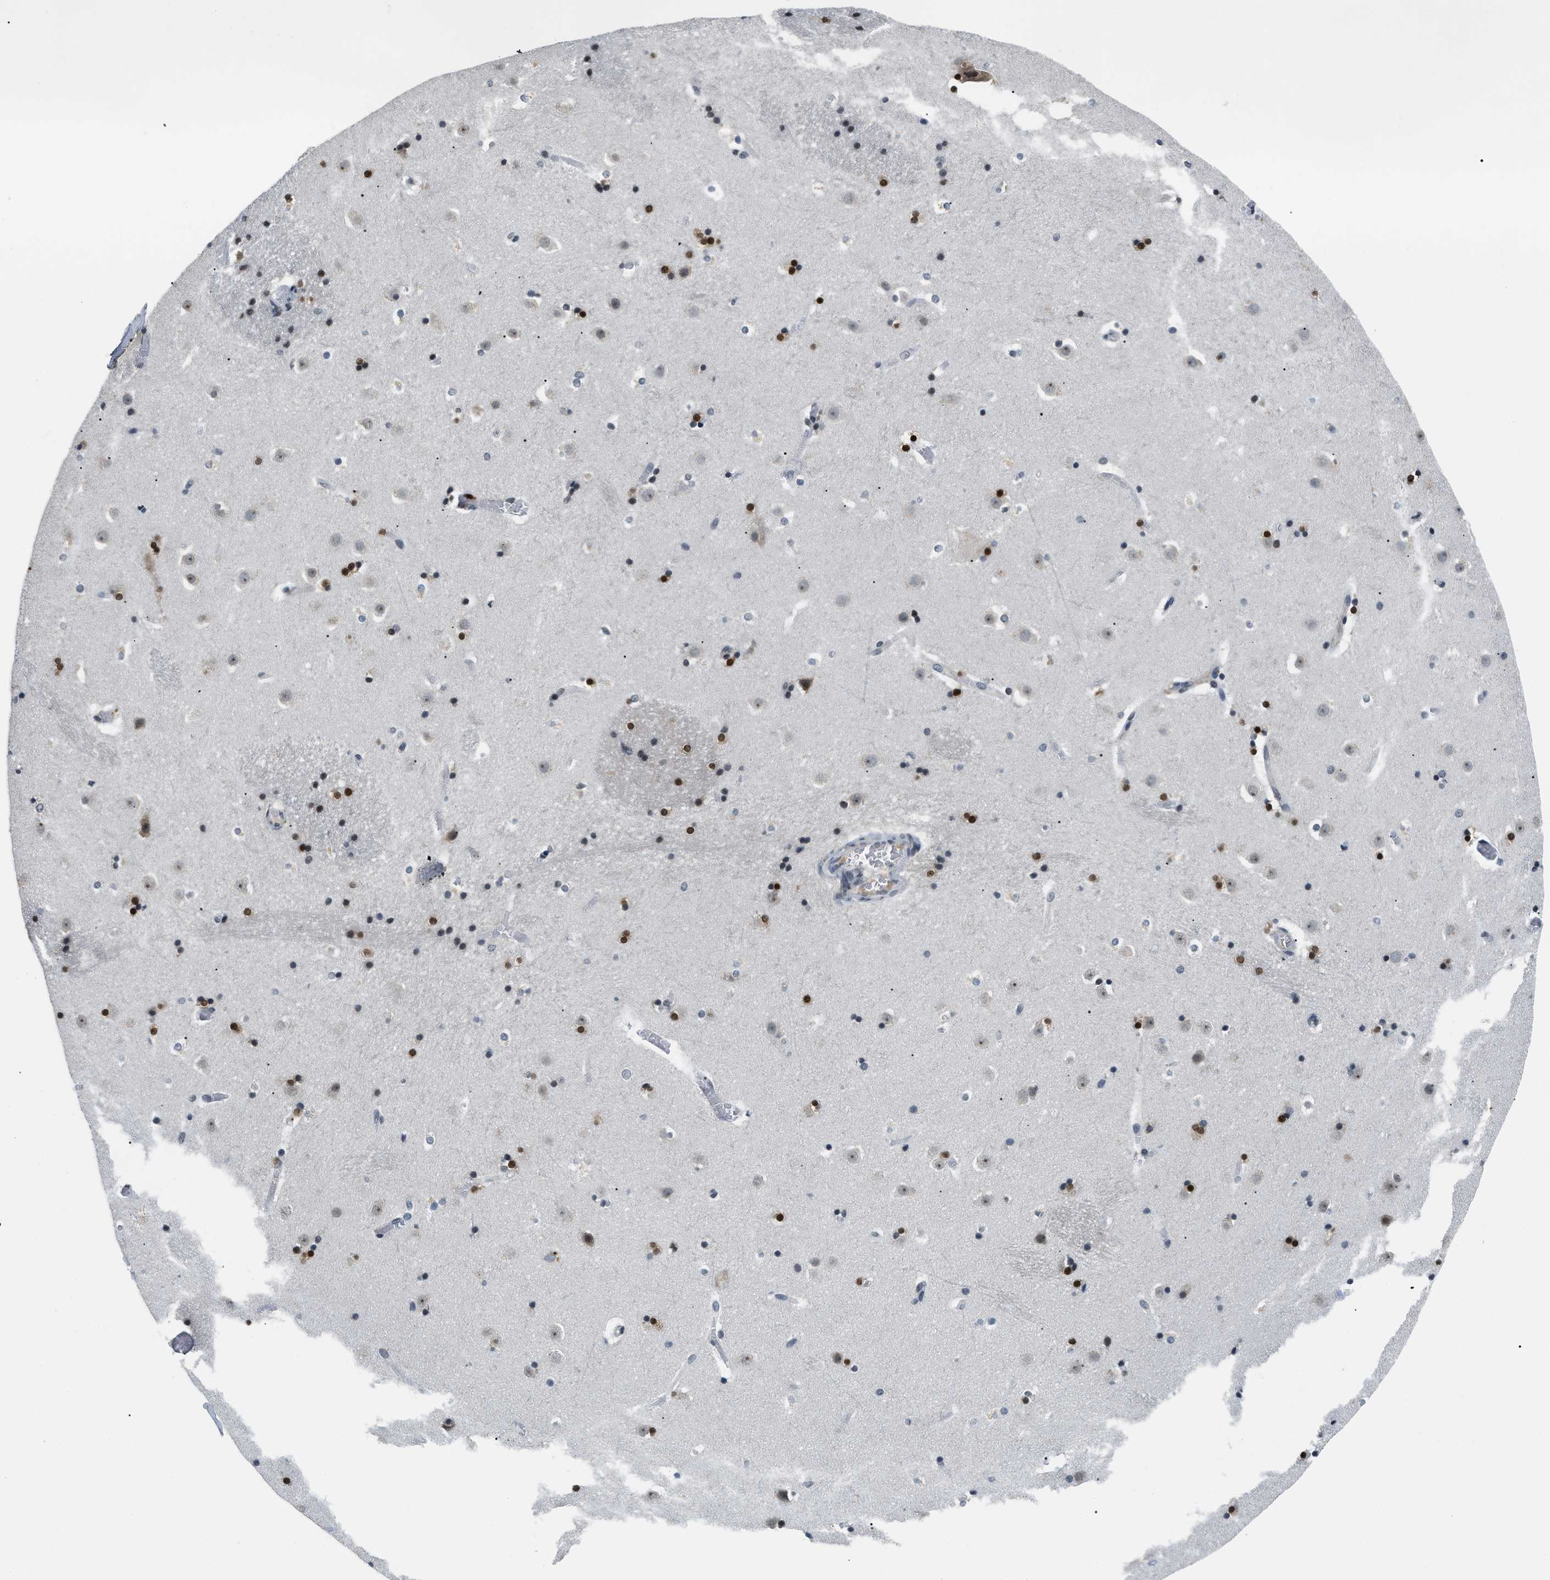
{"staining": {"intensity": "strong", "quantity": "25%-75%", "location": "nuclear"}, "tissue": "caudate", "cell_type": "Glial cells", "image_type": "normal", "snomed": [{"axis": "morphology", "description": "Normal tissue, NOS"}, {"axis": "topography", "description": "Lateral ventricle wall"}], "caption": "Brown immunohistochemical staining in normal caudate displays strong nuclear staining in about 25%-75% of glial cells.", "gene": "MZF1", "patient": {"sex": "male", "age": 45}}